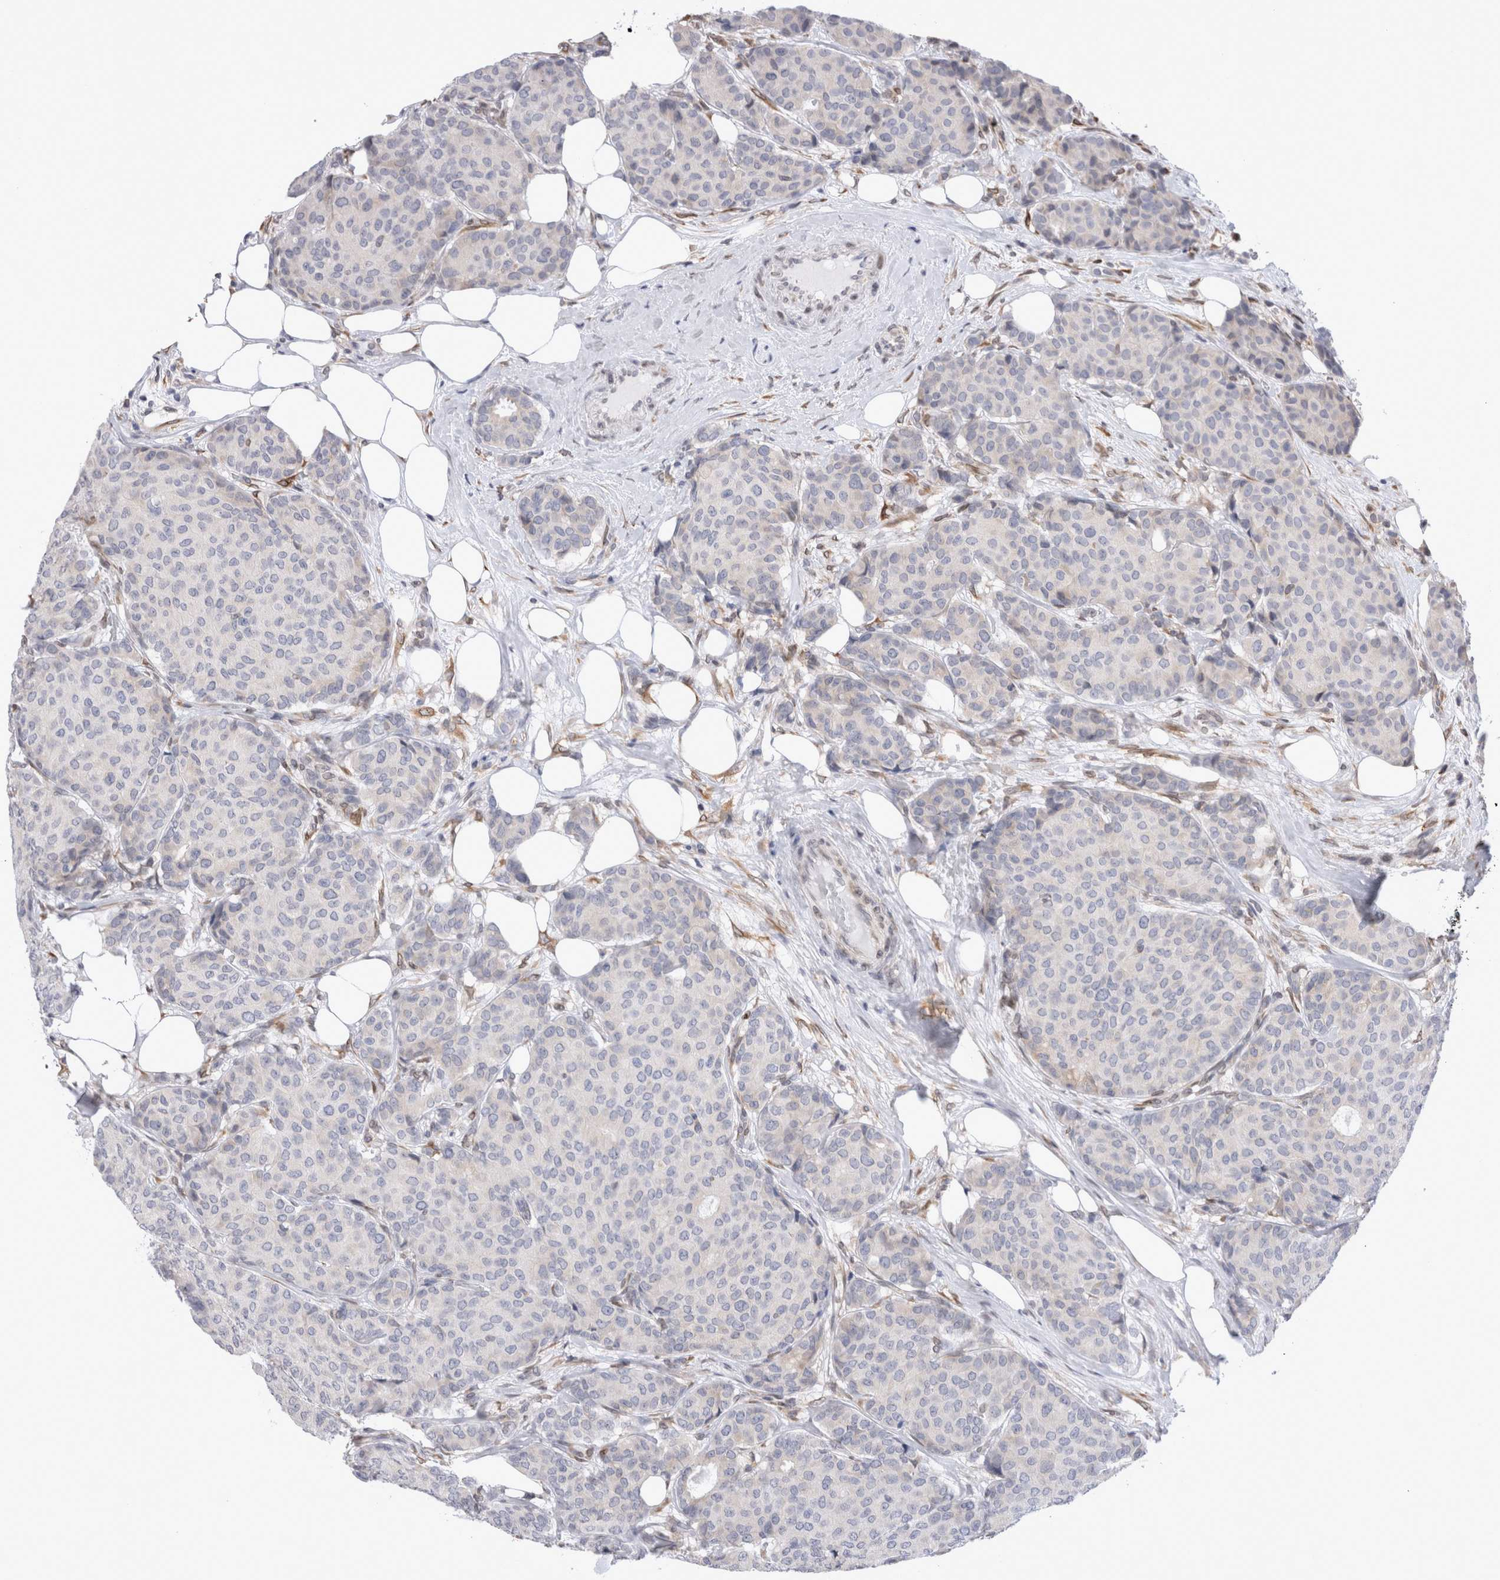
{"staining": {"intensity": "negative", "quantity": "none", "location": "none"}, "tissue": "breast cancer", "cell_type": "Tumor cells", "image_type": "cancer", "snomed": [{"axis": "morphology", "description": "Duct carcinoma"}, {"axis": "topography", "description": "Breast"}], "caption": "This is an immunohistochemistry micrograph of invasive ductal carcinoma (breast). There is no positivity in tumor cells.", "gene": "VCPIP1", "patient": {"sex": "female", "age": 75}}